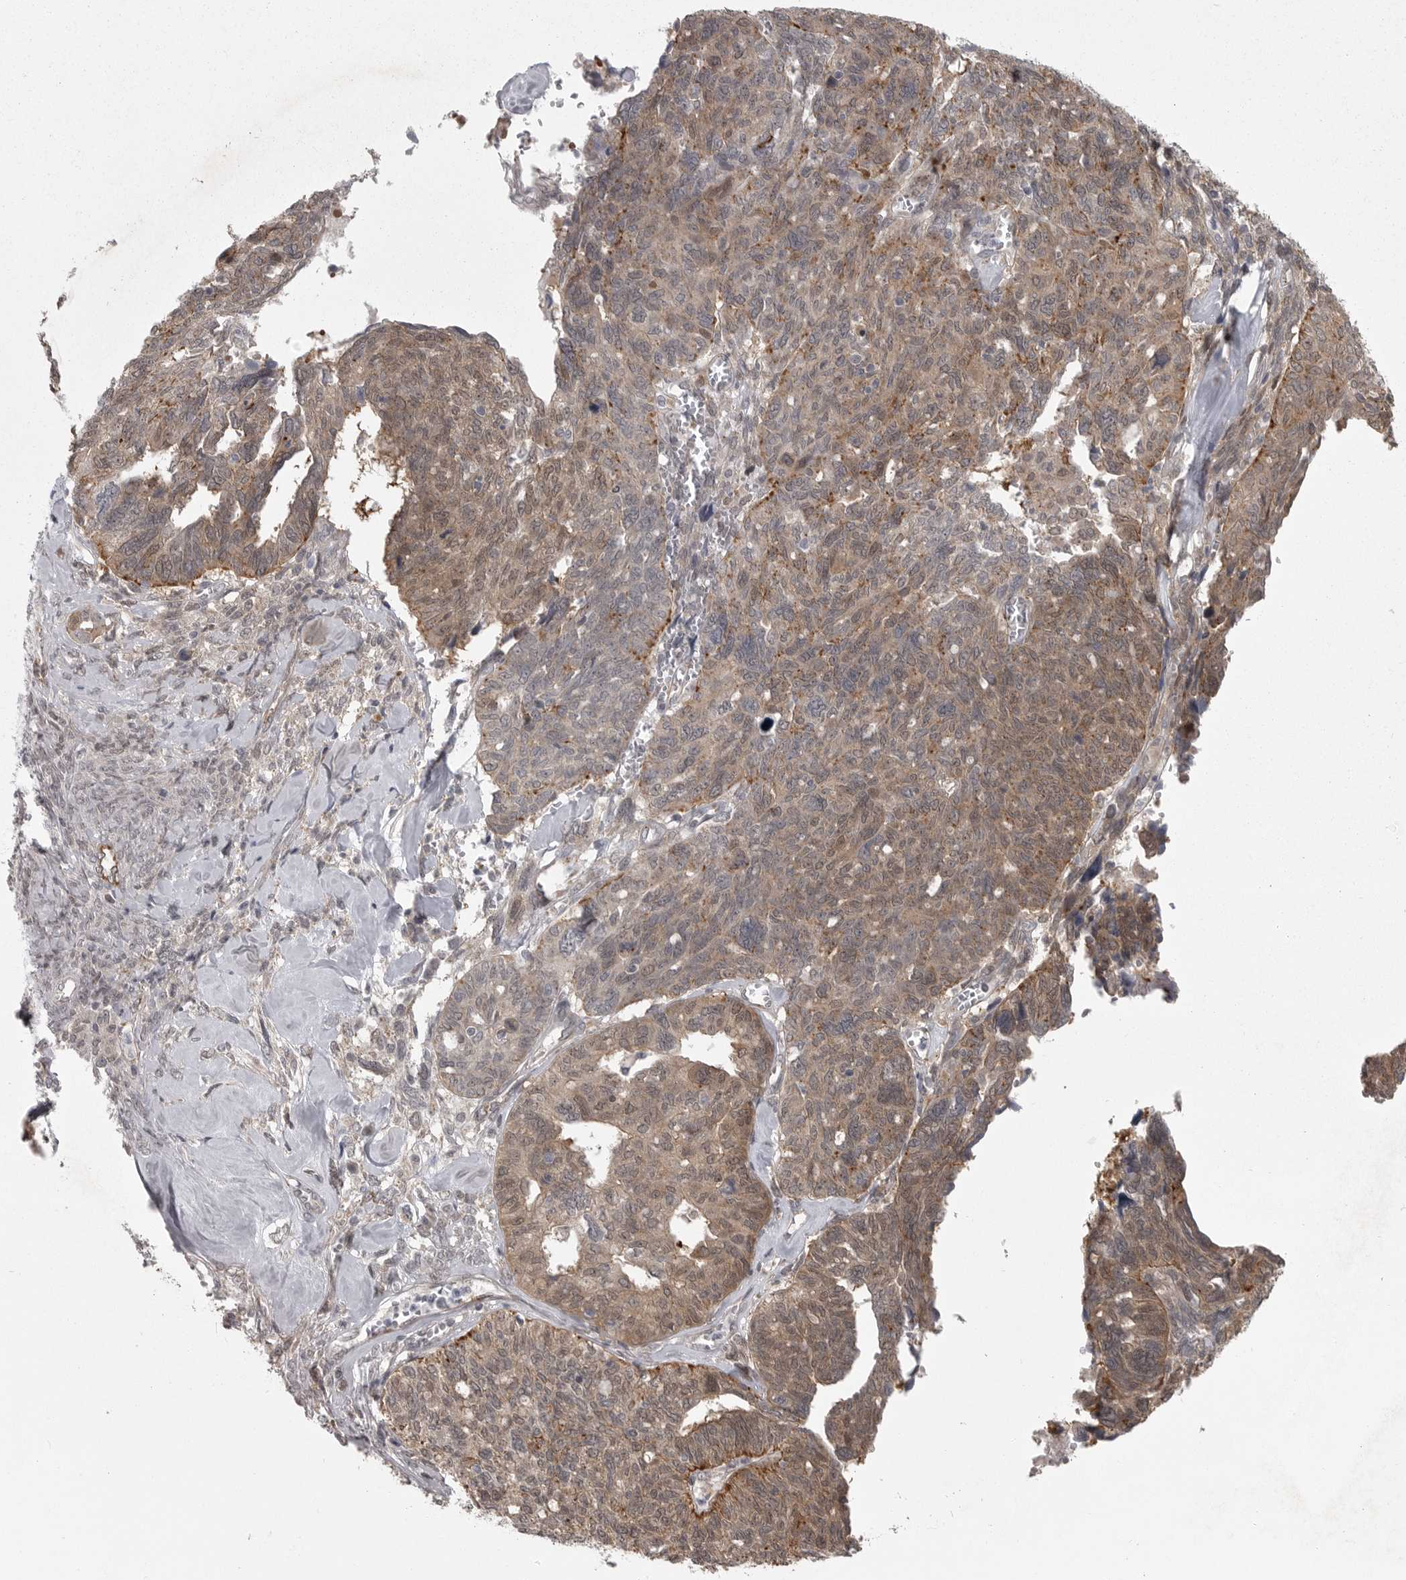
{"staining": {"intensity": "moderate", "quantity": ">75%", "location": "cytoplasmic/membranous"}, "tissue": "ovarian cancer", "cell_type": "Tumor cells", "image_type": "cancer", "snomed": [{"axis": "morphology", "description": "Cystadenocarcinoma, serous, NOS"}, {"axis": "topography", "description": "Ovary"}], "caption": "Ovarian serous cystadenocarcinoma was stained to show a protein in brown. There is medium levels of moderate cytoplasmic/membranous expression in approximately >75% of tumor cells.", "gene": "PPP1R9A", "patient": {"sex": "female", "age": 79}}